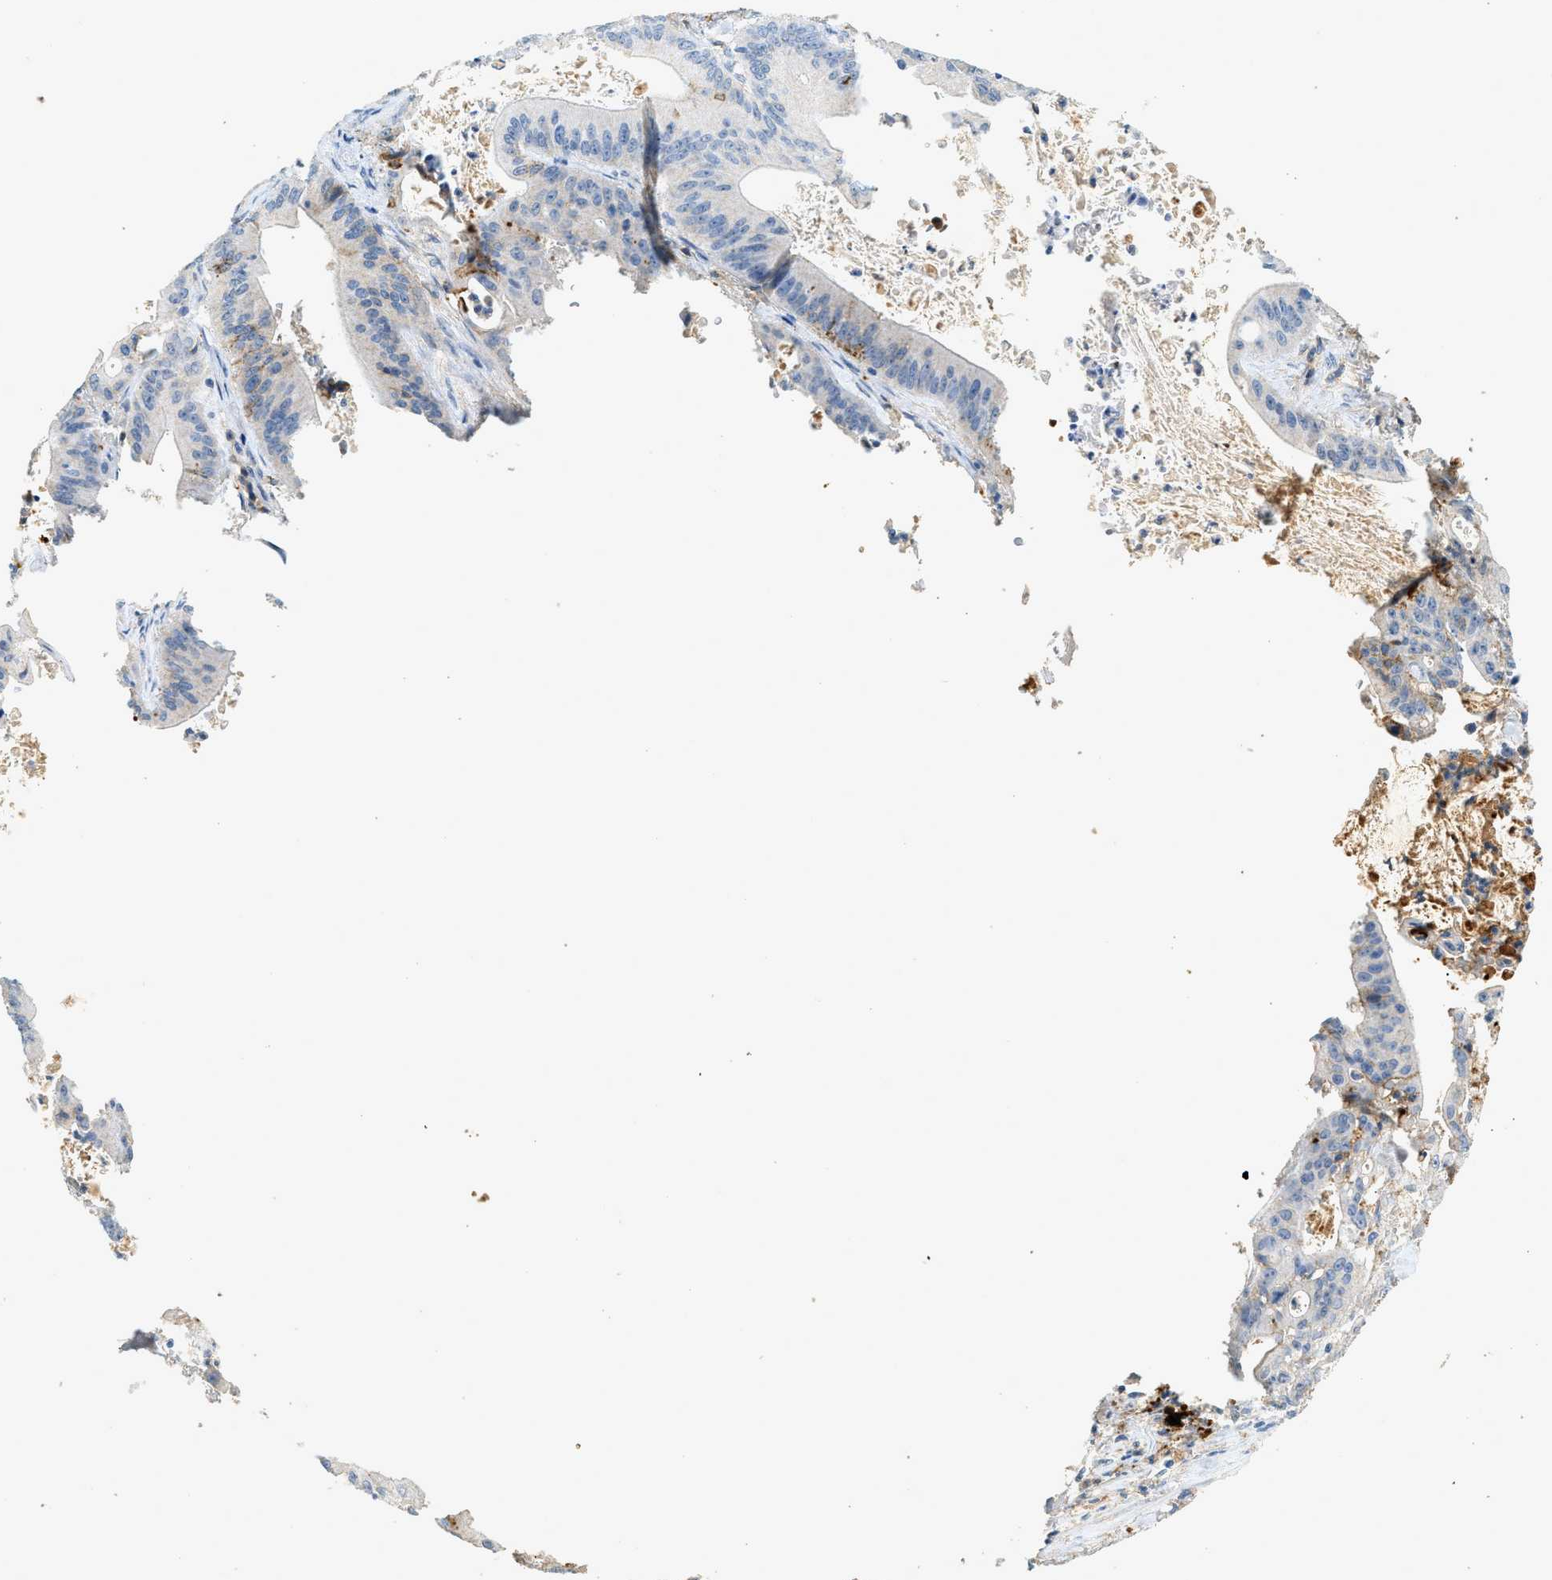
{"staining": {"intensity": "negative", "quantity": "none", "location": "none"}, "tissue": "pancreatic cancer", "cell_type": "Tumor cells", "image_type": "cancer", "snomed": [{"axis": "morphology", "description": "Normal tissue, NOS"}, {"axis": "topography", "description": "Lymph node"}], "caption": "DAB (3,3'-diaminobenzidine) immunohistochemical staining of human pancreatic cancer displays no significant expression in tumor cells. Nuclei are stained in blue.", "gene": "F2", "patient": {"sex": "male", "age": 62}}